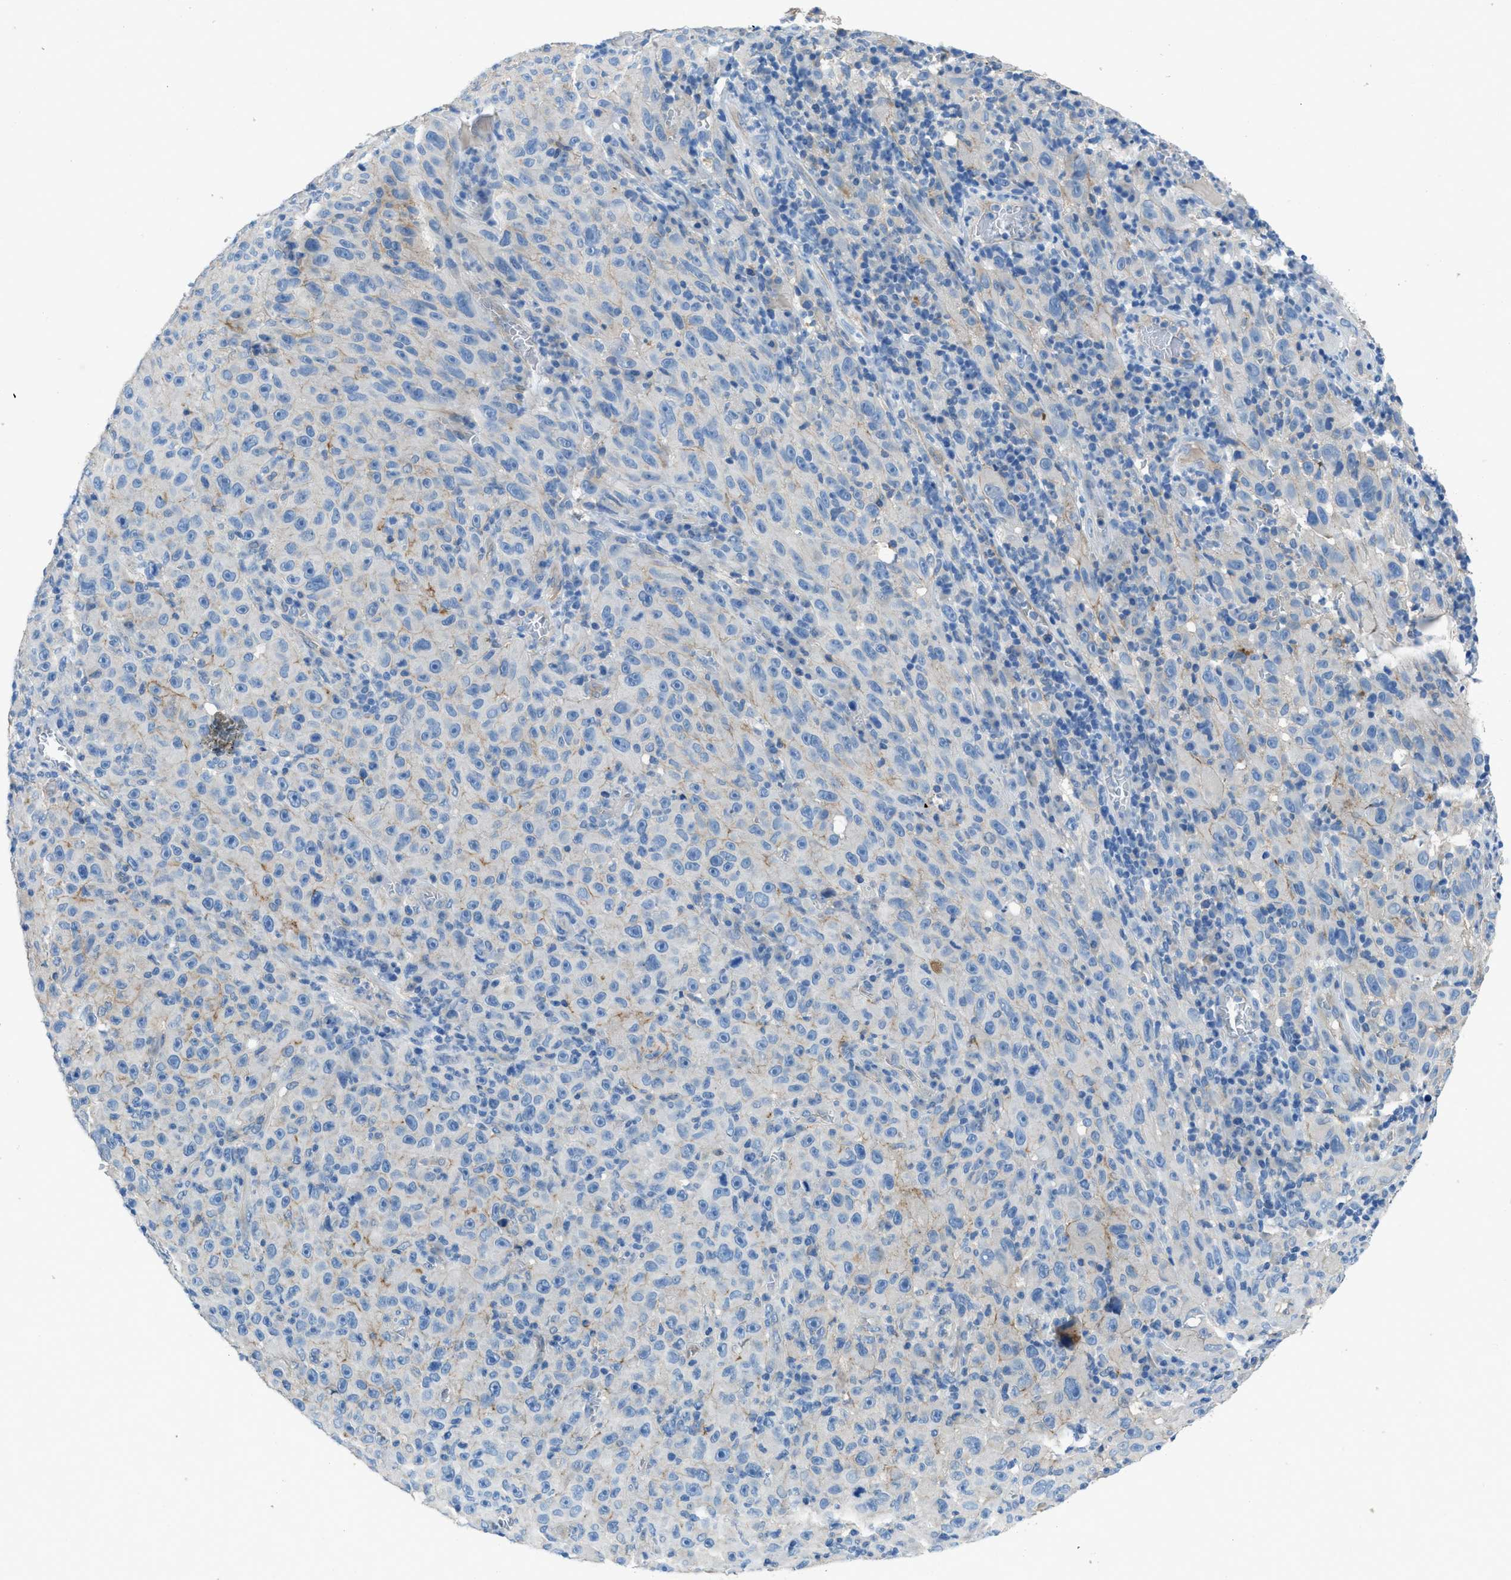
{"staining": {"intensity": "weak", "quantity": "<25%", "location": "cytoplasmic/membranous"}, "tissue": "melanoma", "cell_type": "Tumor cells", "image_type": "cancer", "snomed": [{"axis": "morphology", "description": "Malignant melanoma, NOS"}, {"axis": "topography", "description": "Skin"}], "caption": "There is no significant positivity in tumor cells of malignant melanoma.", "gene": "PTGFRN", "patient": {"sex": "female", "age": 82}}